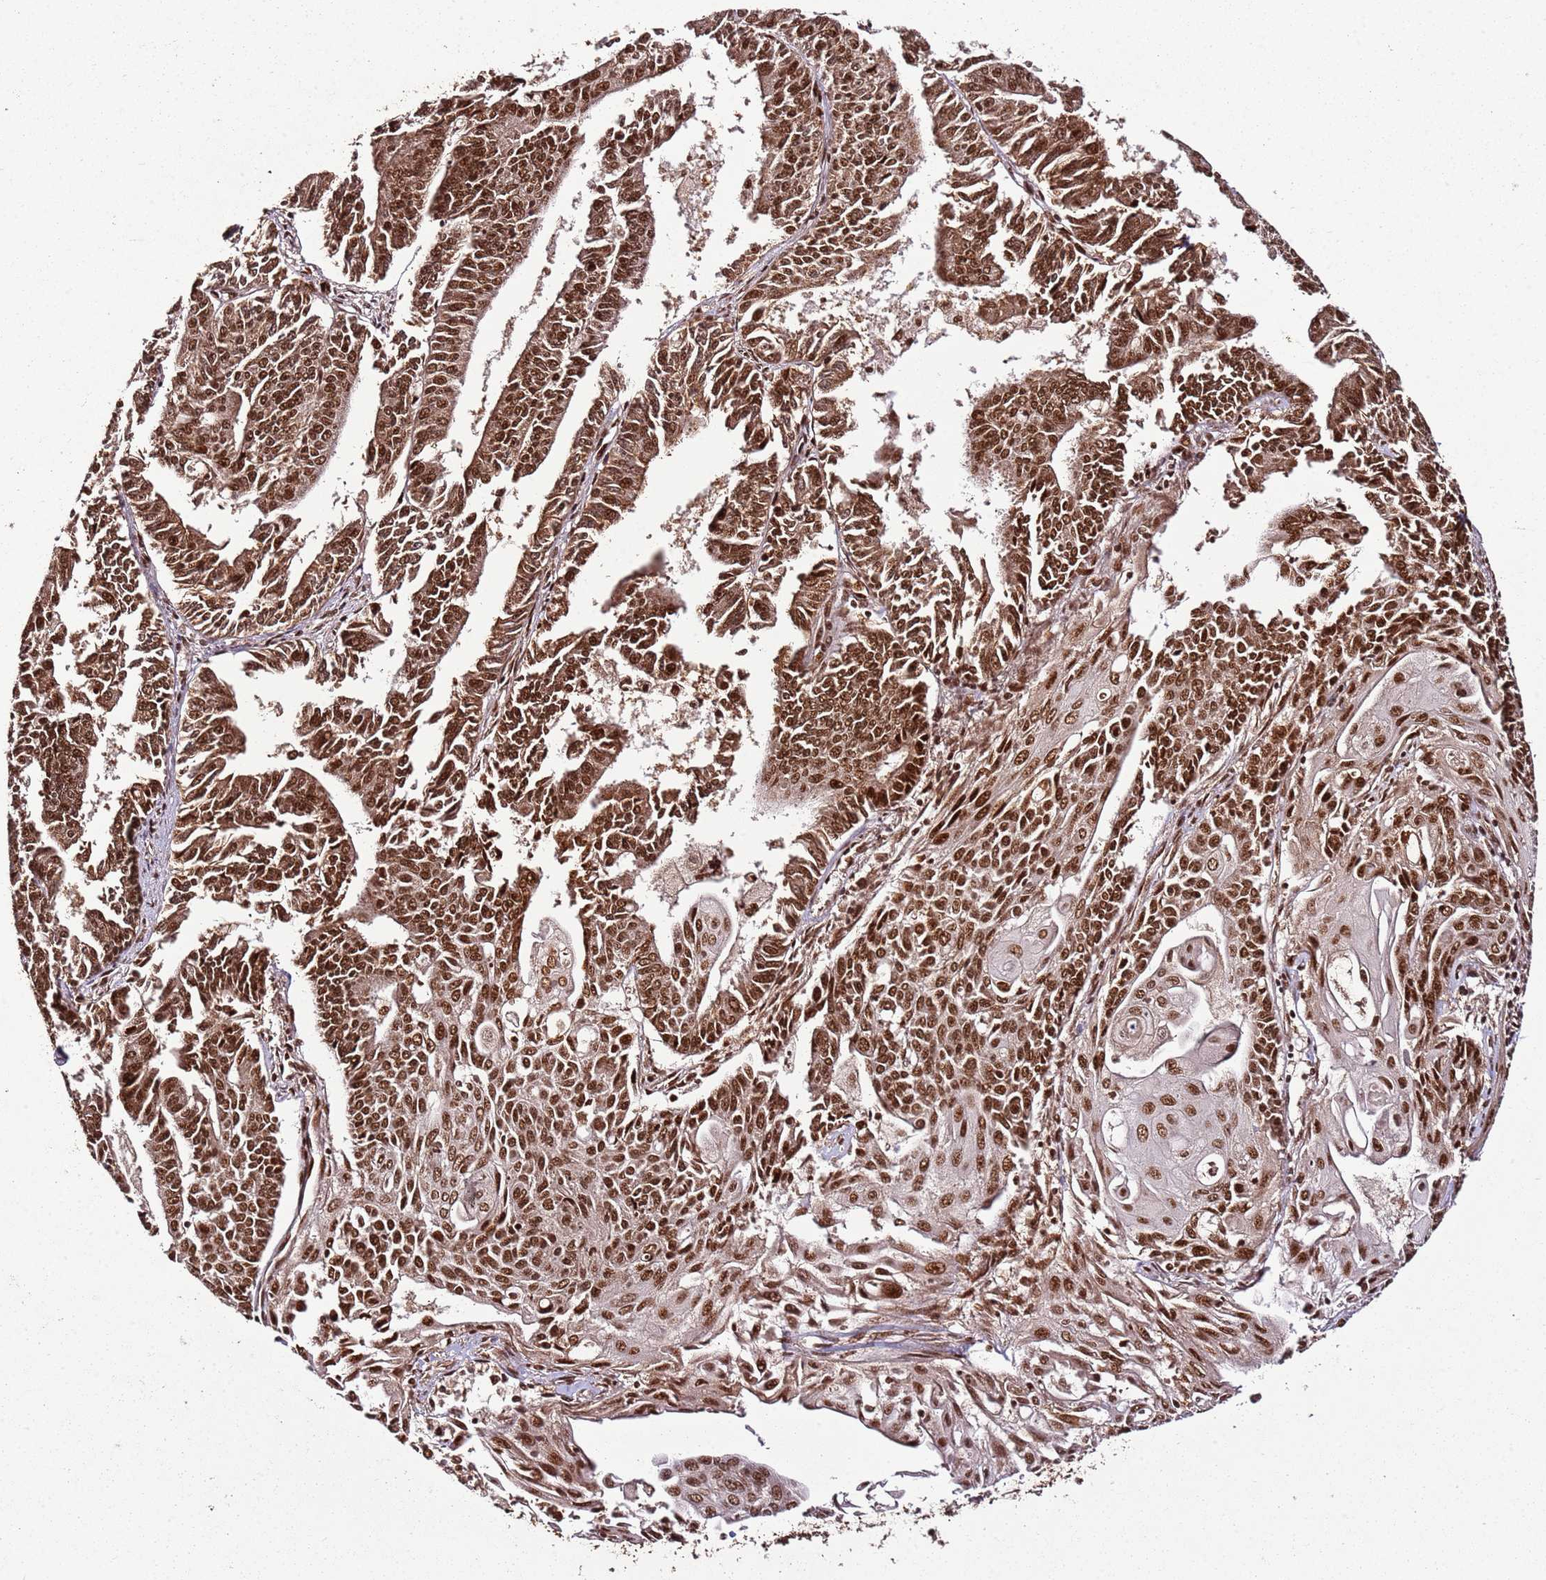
{"staining": {"intensity": "strong", "quantity": ">75%", "location": "nuclear"}, "tissue": "endometrial cancer", "cell_type": "Tumor cells", "image_type": "cancer", "snomed": [{"axis": "morphology", "description": "Adenocarcinoma, NOS"}, {"axis": "topography", "description": "Endometrium"}], "caption": "Protein expression analysis of human adenocarcinoma (endometrial) reveals strong nuclear staining in about >75% of tumor cells.", "gene": "XRN2", "patient": {"sex": "female", "age": 73}}